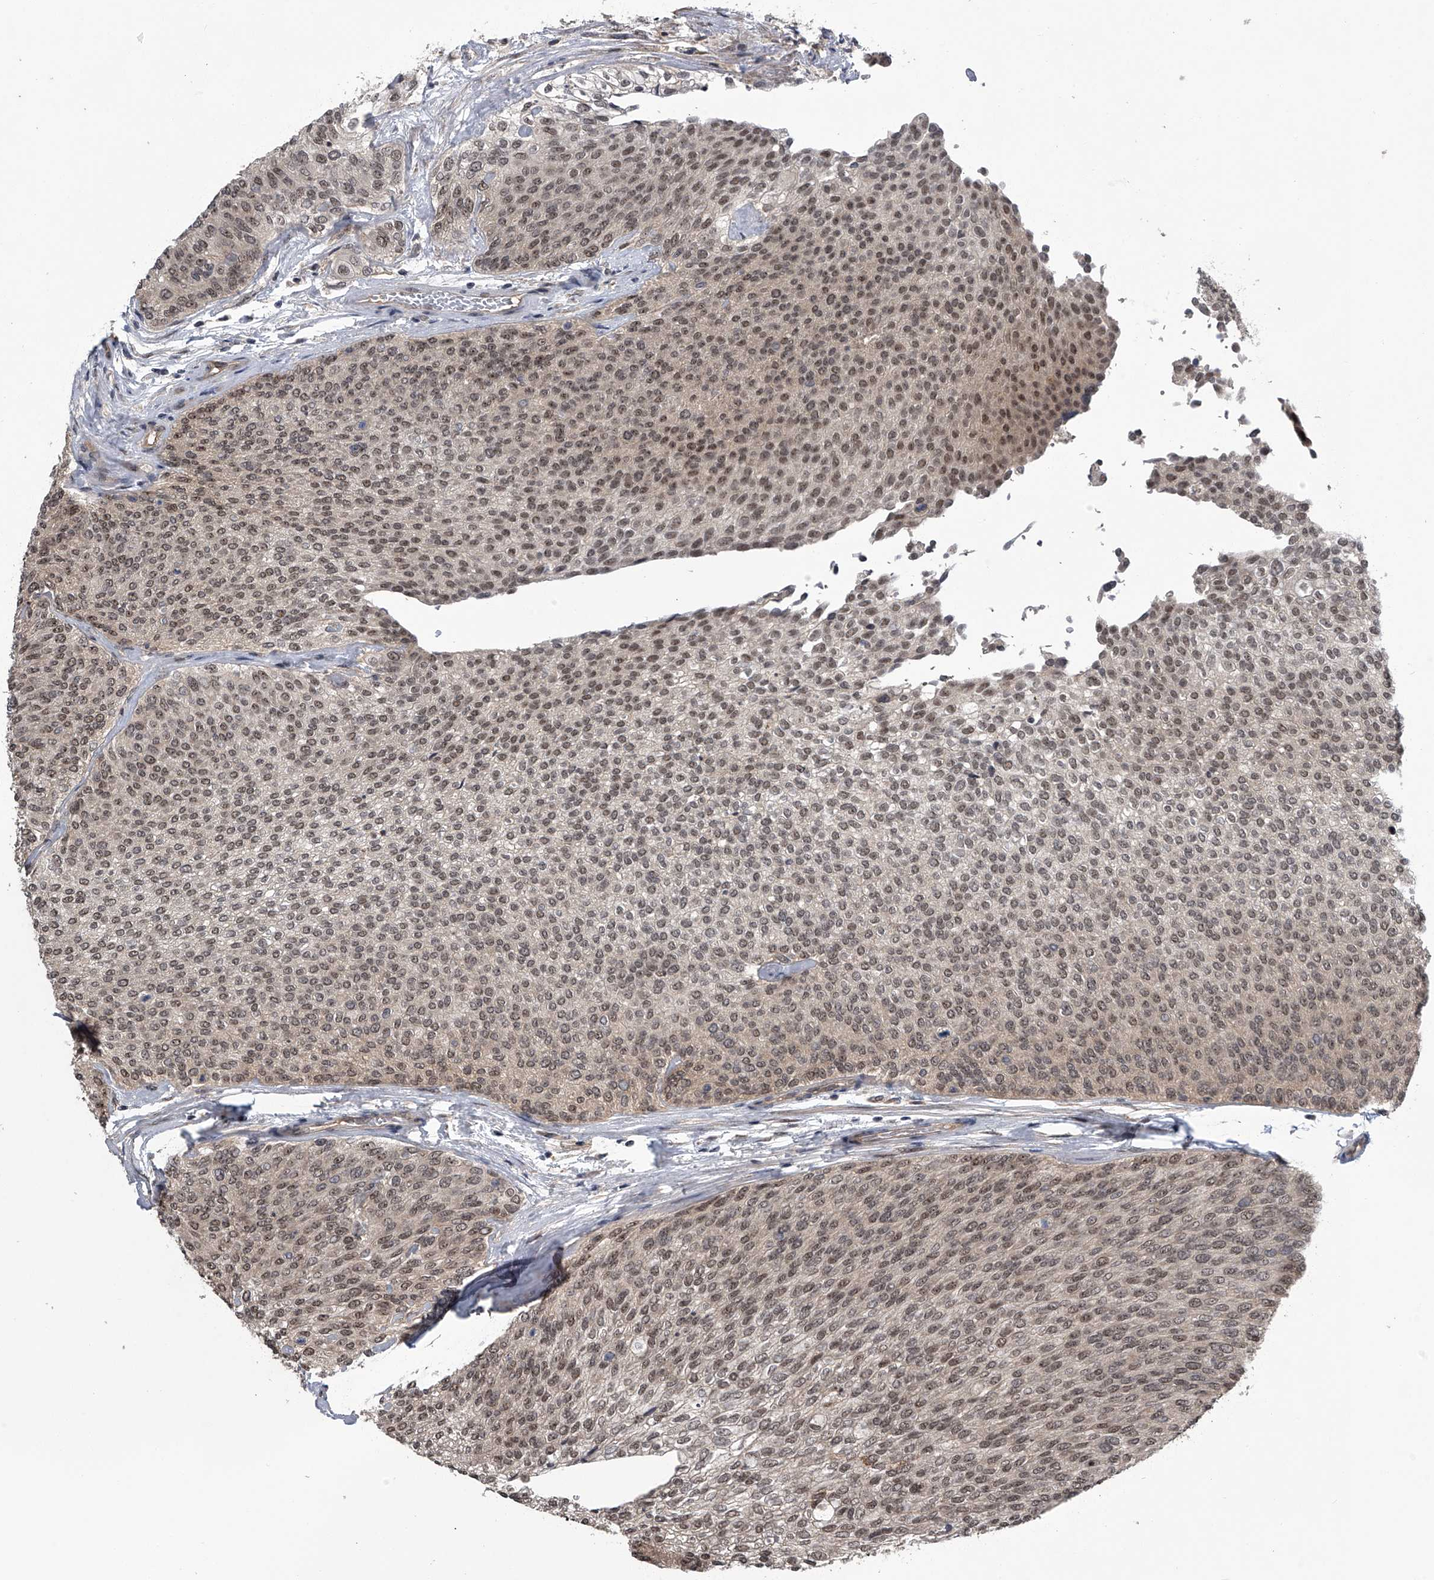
{"staining": {"intensity": "moderate", "quantity": ">75%", "location": "nuclear"}, "tissue": "urothelial cancer", "cell_type": "Tumor cells", "image_type": "cancer", "snomed": [{"axis": "morphology", "description": "Urothelial carcinoma, Low grade"}, {"axis": "topography", "description": "Urinary bladder"}], "caption": "Immunohistochemistry (IHC) (DAB (3,3'-diaminobenzidine)) staining of human urothelial carcinoma (low-grade) demonstrates moderate nuclear protein positivity in about >75% of tumor cells. The staining was performed using DAB (3,3'-diaminobenzidine) to visualize the protein expression in brown, while the nuclei were stained in blue with hematoxylin (Magnification: 20x).", "gene": "SLC12A8", "patient": {"sex": "female", "age": 79}}